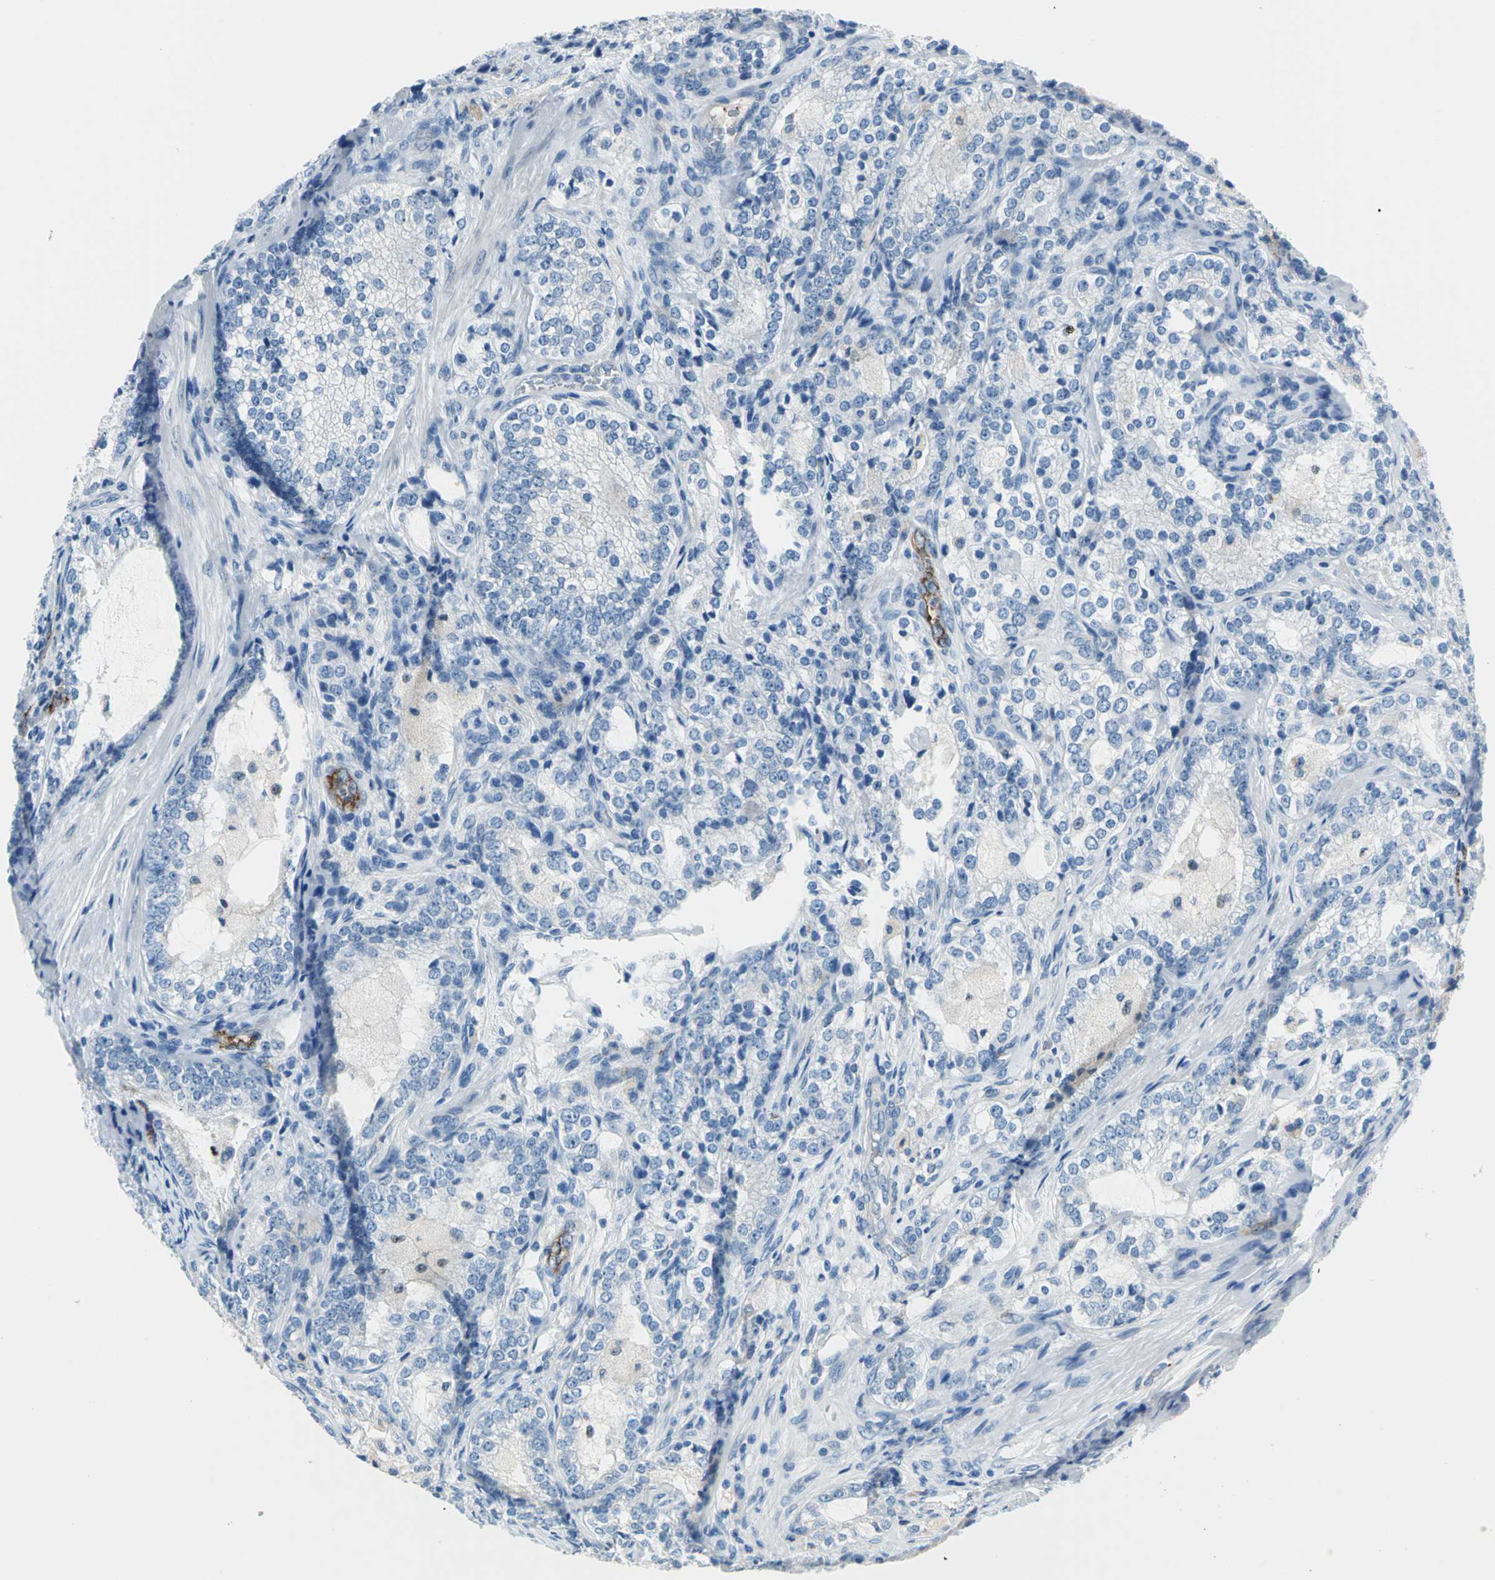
{"staining": {"intensity": "negative", "quantity": "none", "location": "none"}, "tissue": "prostate cancer", "cell_type": "Tumor cells", "image_type": "cancer", "snomed": [{"axis": "morphology", "description": "Adenocarcinoma, High grade"}, {"axis": "topography", "description": "Prostate"}], "caption": "Immunohistochemical staining of human adenocarcinoma (high-grade) (prostate) displays no significant staining in tumor cells.", "gene": "SELP", "patient": {"sex": "male", "age": 63}}